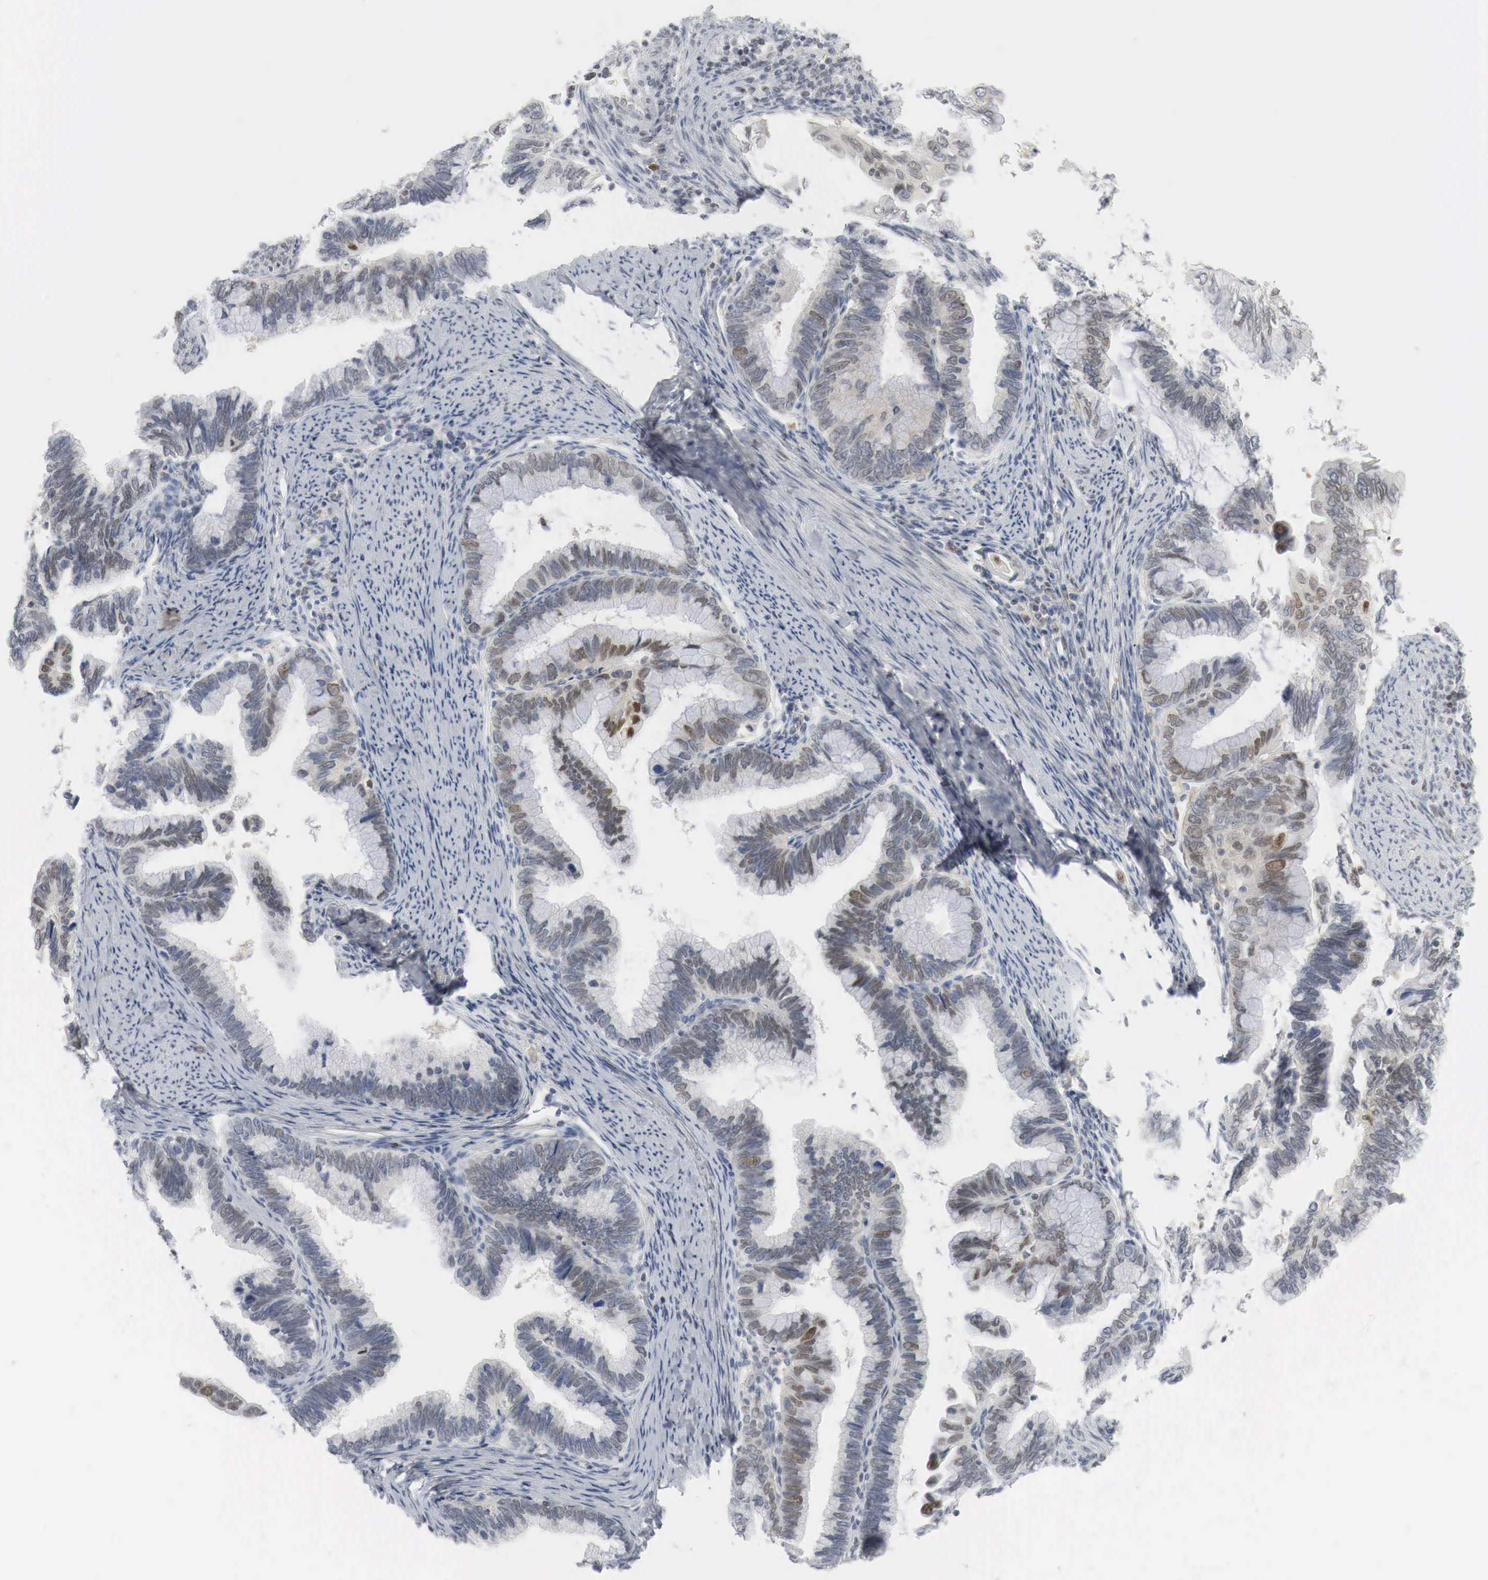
{"staining": {"intensity": "moderate", "quantity": "25%-75%", "location": "cytoplasmic/membranous,nuclear"}, "tissue": "cervical cancer", "cell_type": "Tumor cells", "image_type": "cancer", "snomed": [{"axis": "morphology", "description": "Adenocarcinoma, NOS"}, {"axis": "topography", "description": "Cervix"}], "caption": "Cervical adenocarcinoma tissue demonstrates moderate cytoplasmic/membranous and nuclear expression in about 25%-75% of tumor cells, visualized by immunohistochemistry.", "gene": "MYC", "patient": {"sex": "female", "age": 49}}